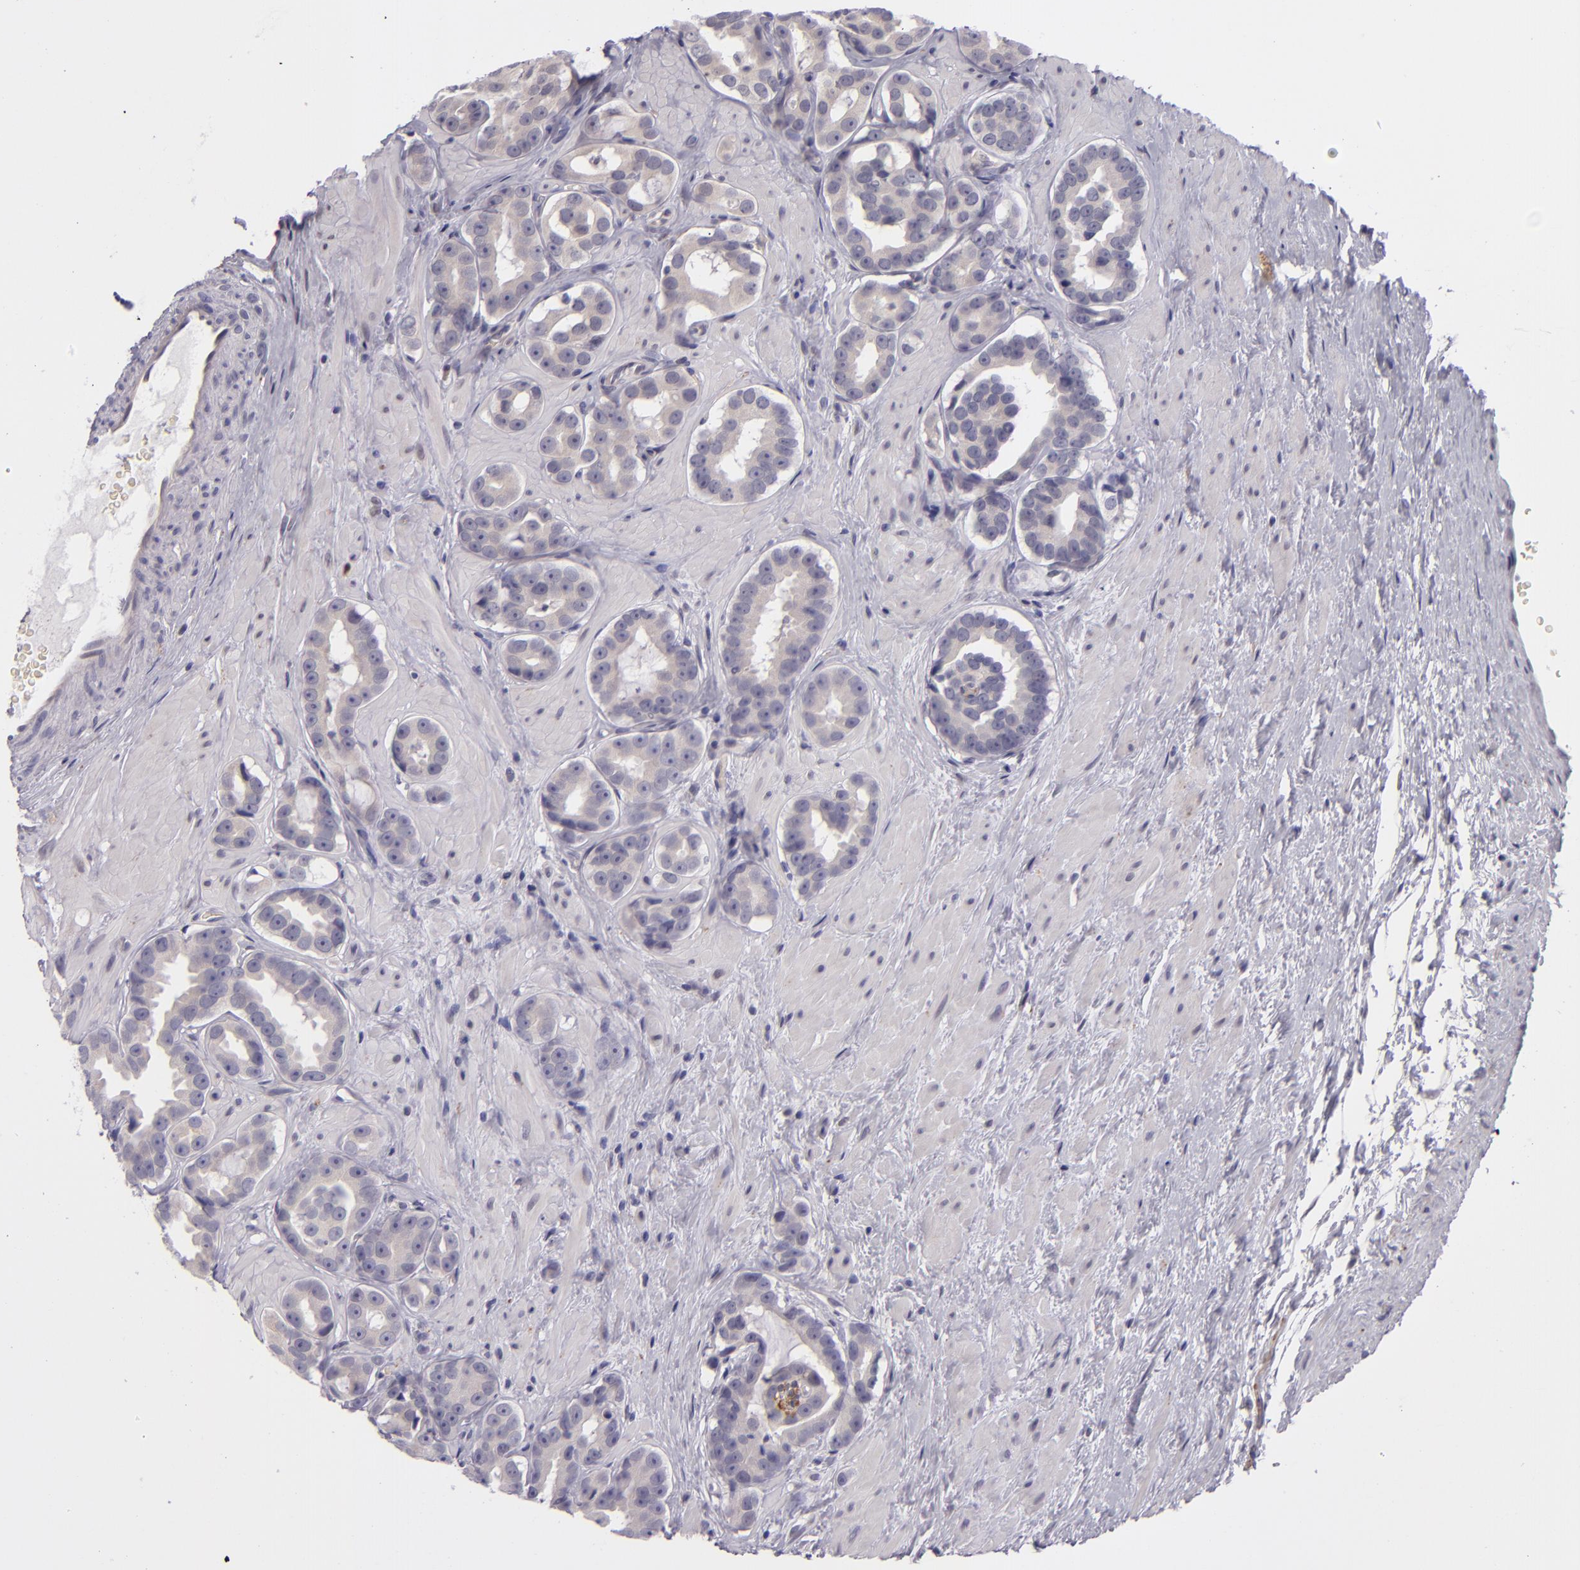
{"staining": {"intensity": "negative", "quantity": "none", "location": "none"}, "tissue": "prostate cancer", "cell_type": "Tumor cells", "image_type": "cancer", "snomed": [{"axis": "morphology", "description": "Adenocarcinoma, Low grade"}, {"axis": "topography", "description": "Prostate"}], "caption": "Tumor cells are negative for brown protein staining in prostate cancer (low-grade adenocarcinoma).", "gene": "SNCB", "patient": {"sex": "male", "age": 59}}